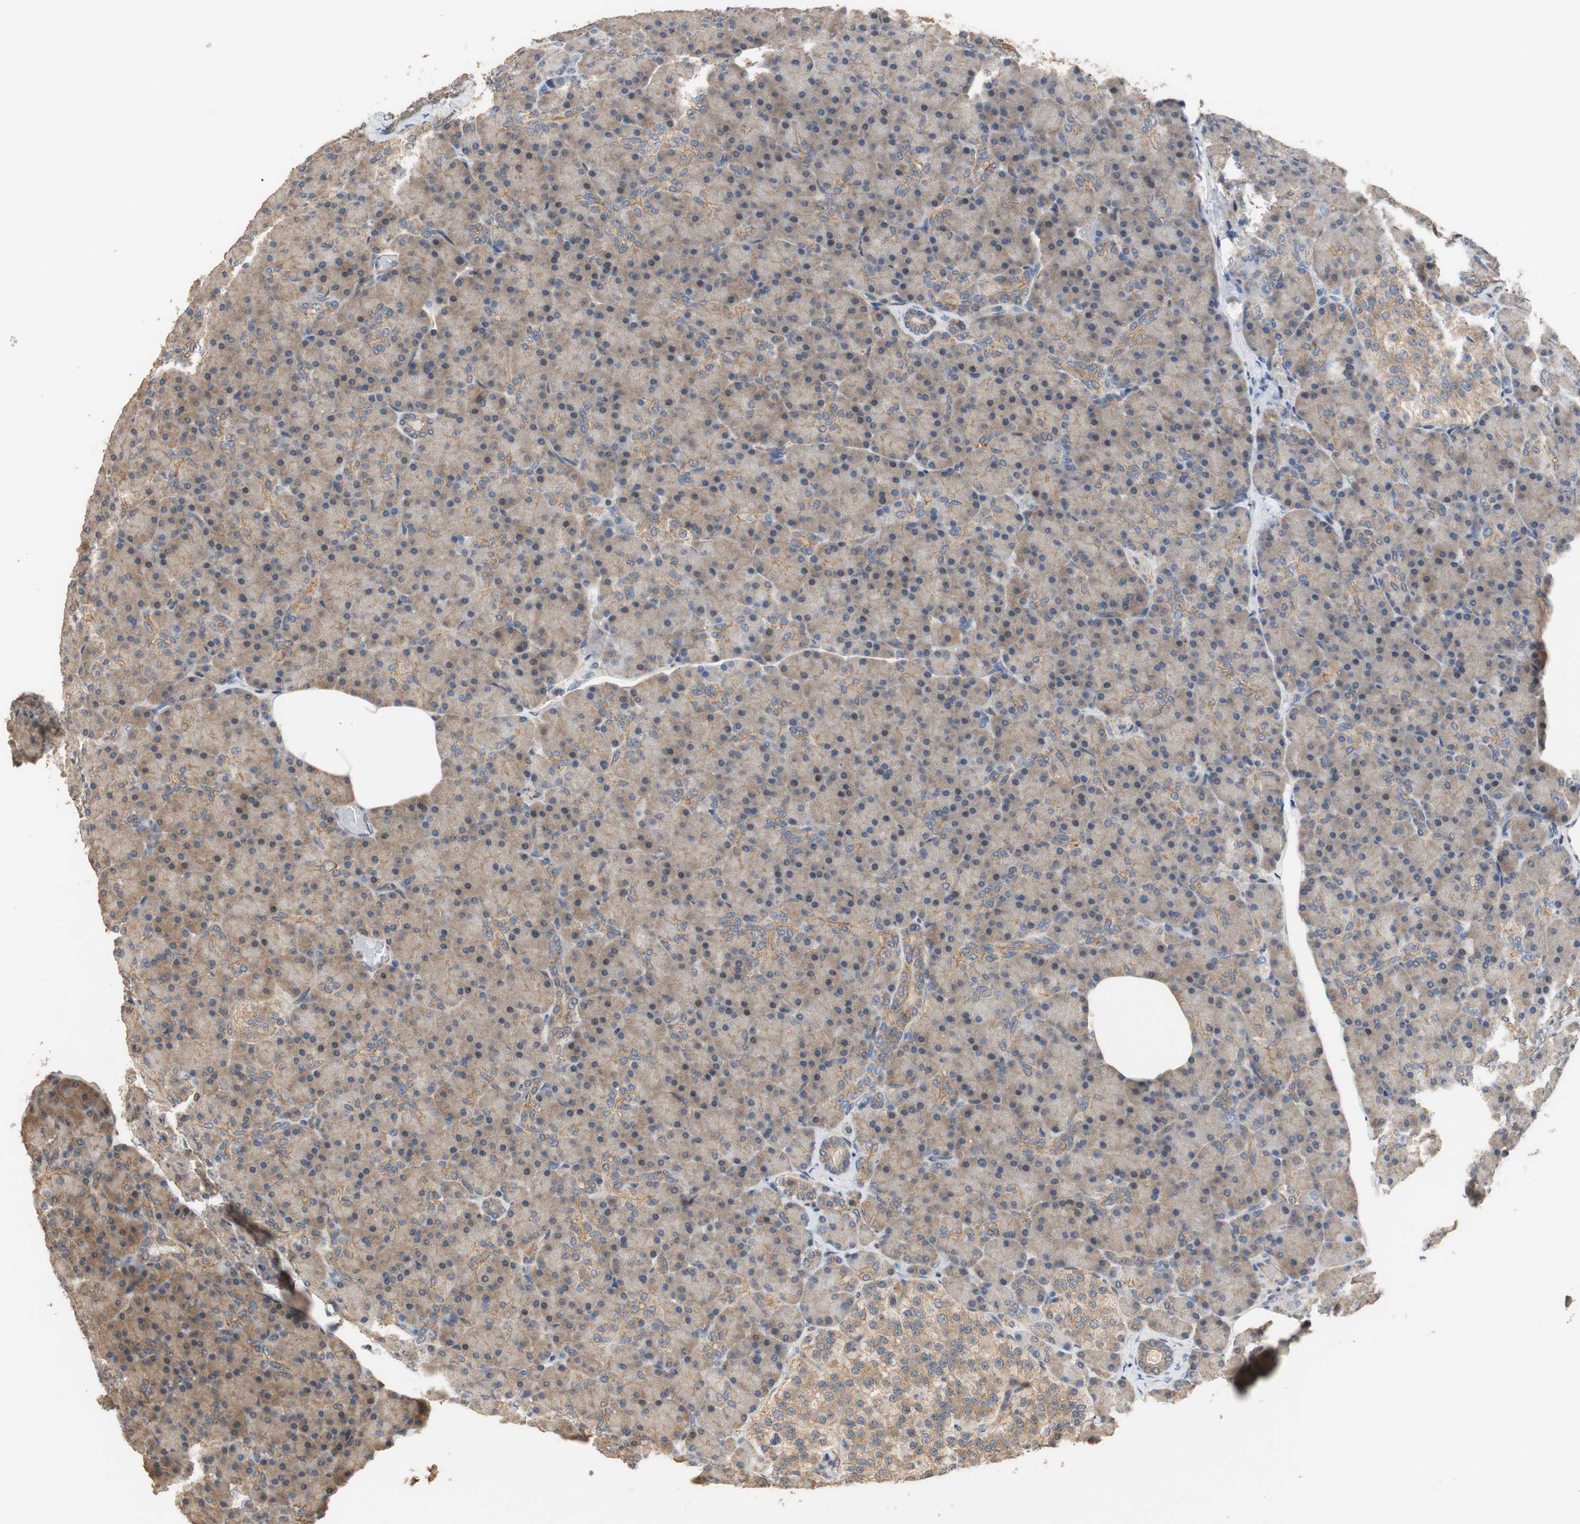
{"staining": {"intensity": "weak", "quantity": ">75%", "location": "cytoplasmic/membranous"}, "tissue": "pancreas", "cell_type": "Exocrine glandular cells", "image_type": "normal", "snomed": [{"axis": "morphology", "description": "Normal tissue, NOS"}, {"axis": "topography", "description": "Pancreas"}], "caption": "Pancreas stained with DAB immunohistochemistry exhibits low levels of weak cytoplasmic/membranous expression in approximately >75% of exocrine glandular cells. The protein is shown in brown color, while the nuclei are stained blue.", "gene": "MAP4K2", "patient": {"sex": "female", "age": 43}}